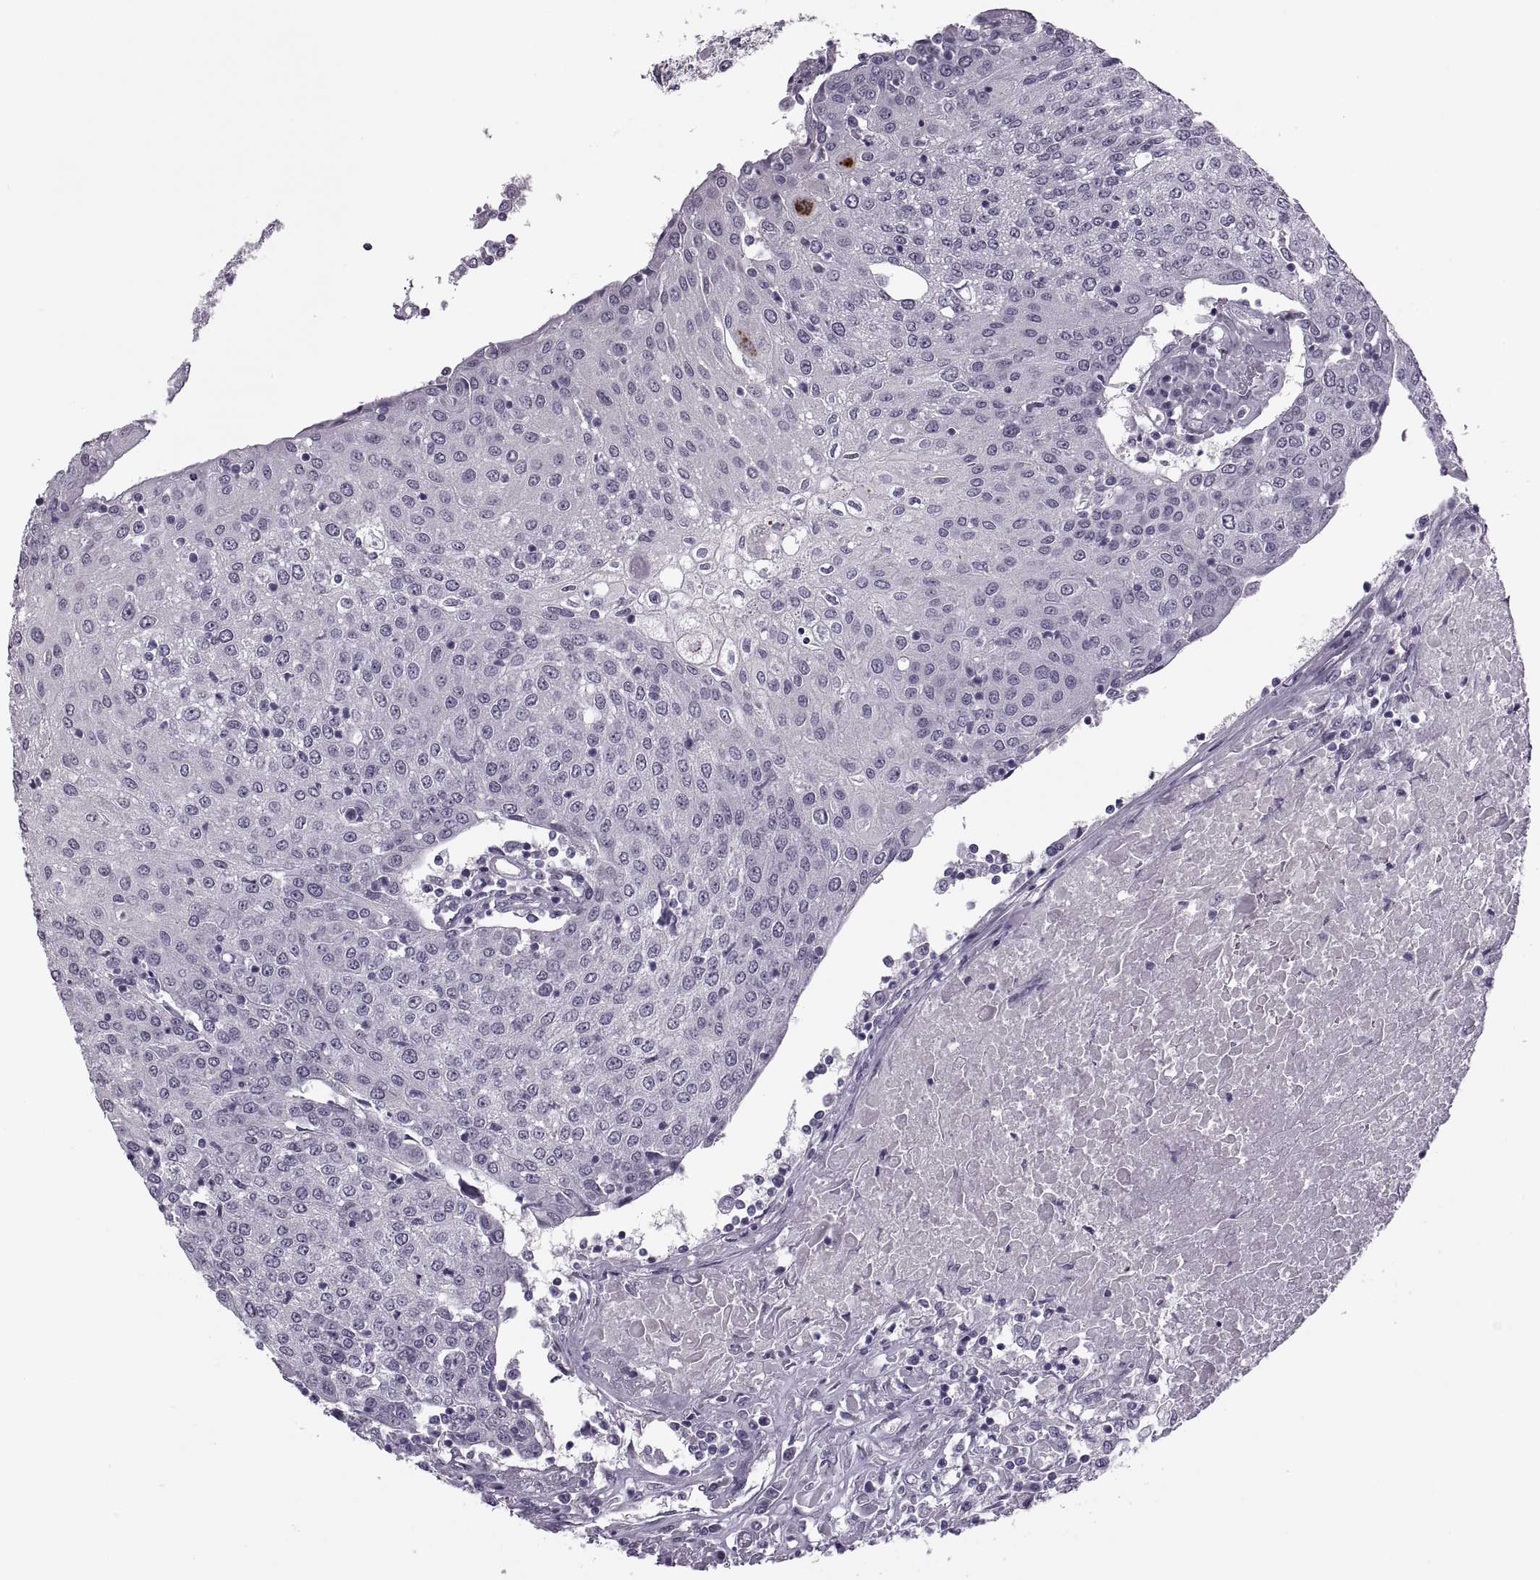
{"staining": {"intensity": "negative", "quantity": "none", "location": "none"}, "tissue": "urothelial cancer", "cell_type": "Tumor cells", "image_type": "cancer", "snomed": [{"axis": "morphology", "description": "Urothelial carcinoma, High grade"}, {"axis": "topography", "description": "Urinary bladder"}], "caption": "Immunohistochemical staining of human high-grade urothelial carcinoma shows no significant expression in tumor cells. (Stains: DAB immunohistochemistry with hematoxylin counter stain, Microscopy: brightfield microscopy at high magnification).", "gene": "PAGE5", "patient": {"sex": "female", "age": 85}}